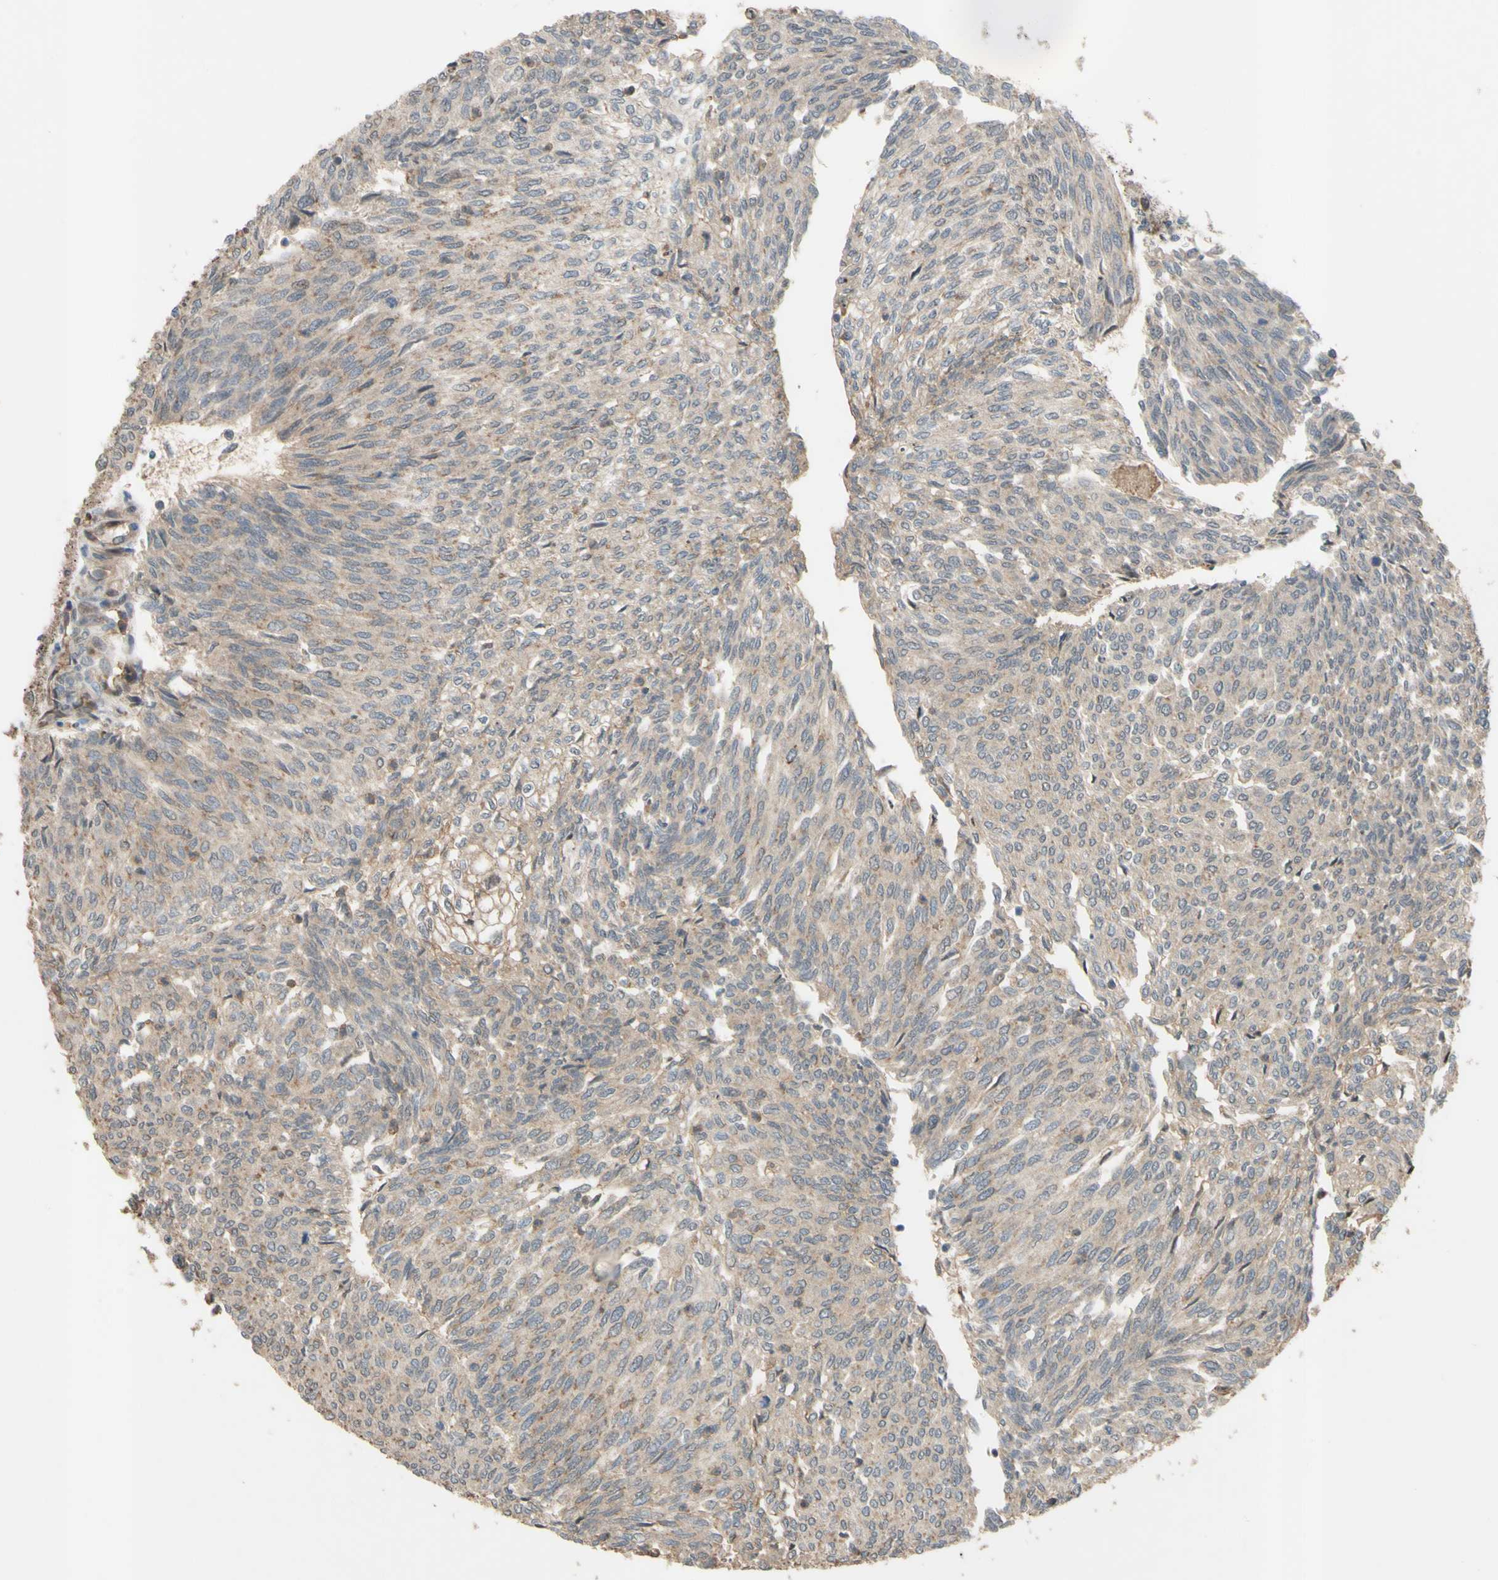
{"staining": {"intensity": "weak", "quantity": ">75%", "location": "cytoplasmic/membranous"}, "tissue": "urothelial cancer", "cell_type": "Tumor cells", "image_type": "cancer", "snomed": [{"axis": "morphology", "description": "Urothelial carcinoma, Low grade"}, {"axis": "topography", "description": "Urinary bladder"}], "caption": "Human urothelial cancer stained with a protein marker demonstrates weak staining in tumor cells.", "gene": "SHROOM4", "patient": {"sex": "female", "age": 79}}